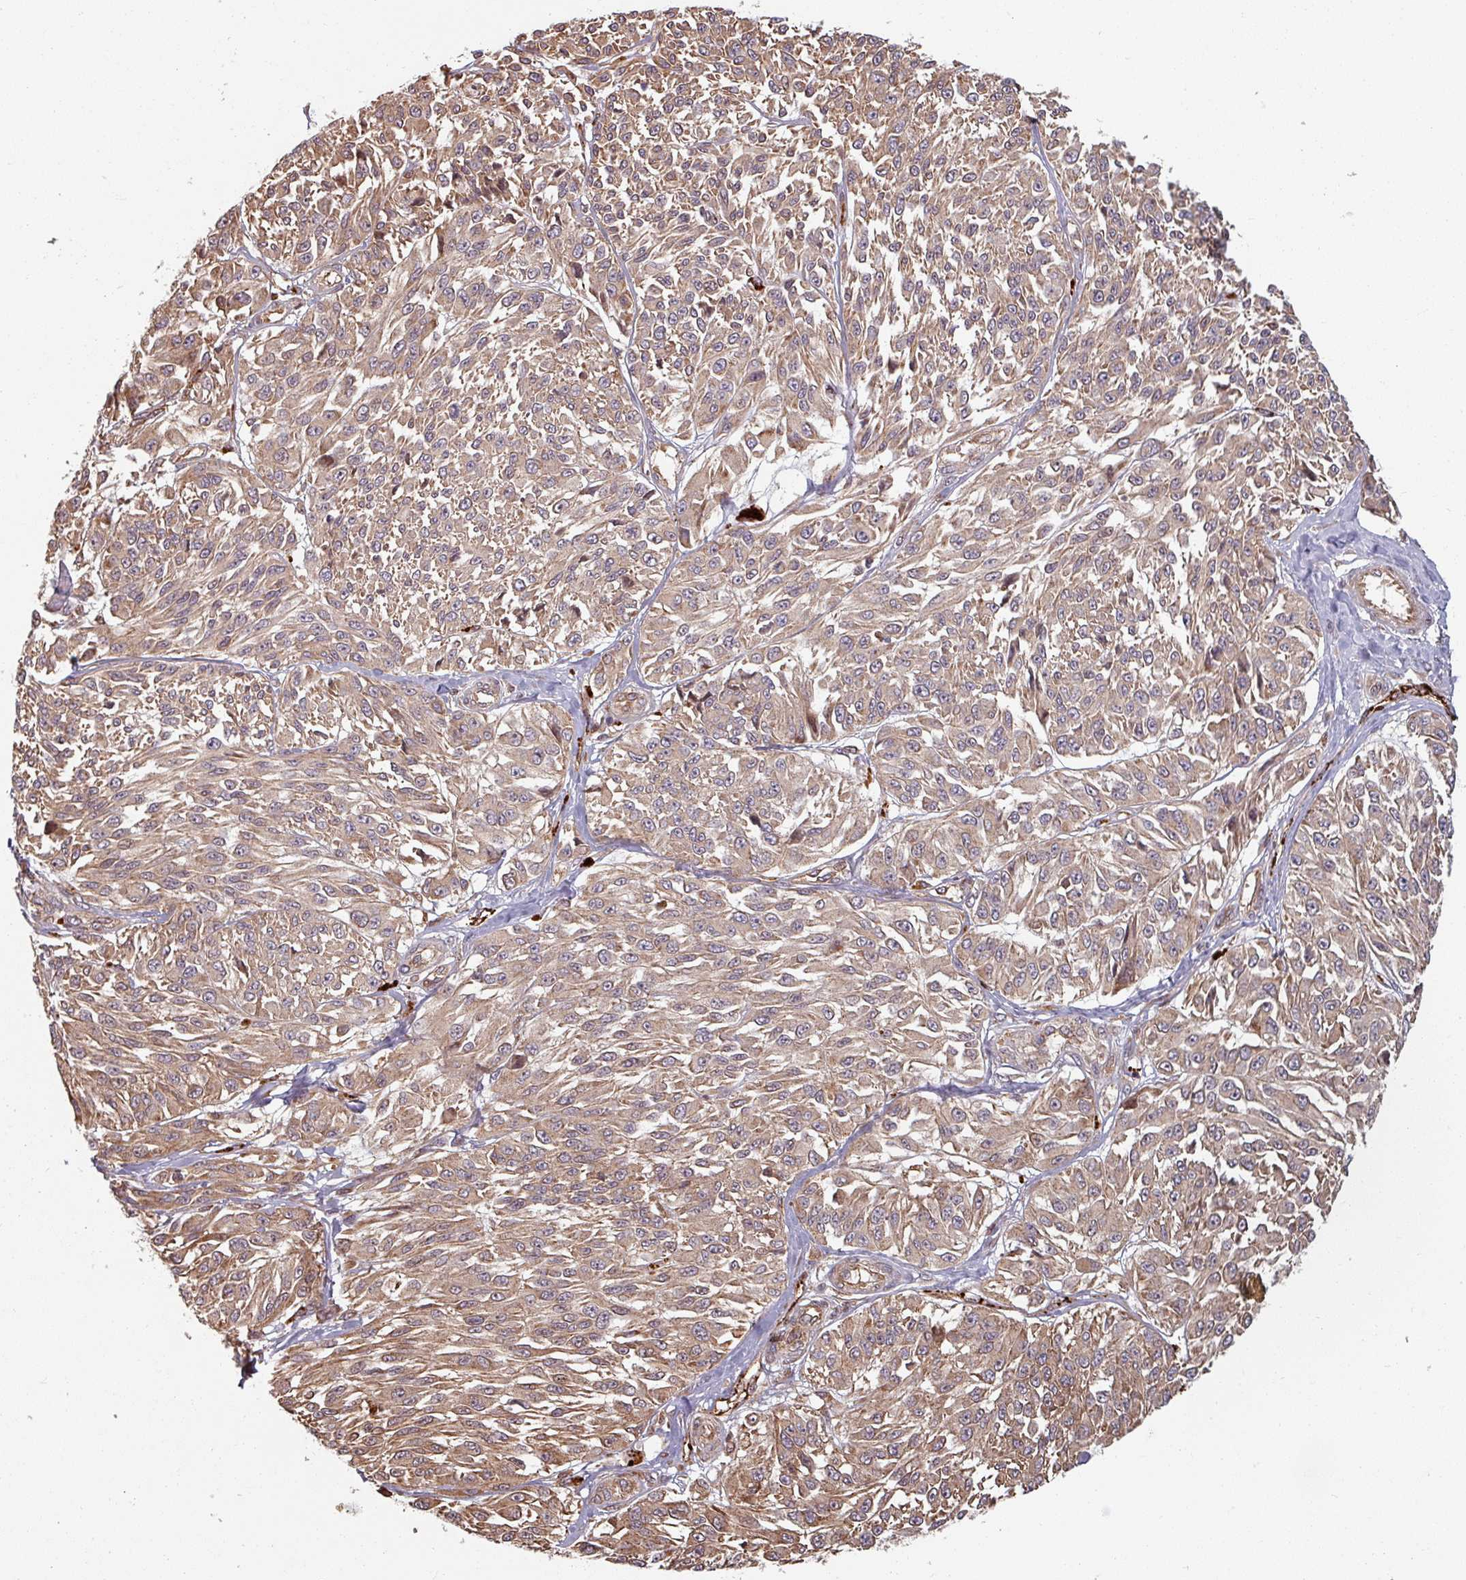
{"staining": {"intensity": "moderate", "quantity": ">75%", "location": "cytoplasmic/membranous"}, "tissue": "melanoma", "cell_type": "Tumor cells", "image_type": "cancer", "snomed": [{"axis": "morphology", "description": "Malignant melanoma, NOS"}, {"axis": "topography", "description": "Skin"}], "caption": "Protein analysis of melanoma tissue displays moderate cytoplasmic/membranous positivity in approximately >75% of tumor cells. The staining was performed using DAB (3,3'-diaminobenzidine), with brown indicating positive protein expression. Nuclei are stained blue with hematoxylin.", "gene": "EID1", "patient": {"sex": "male", "age": 94}}